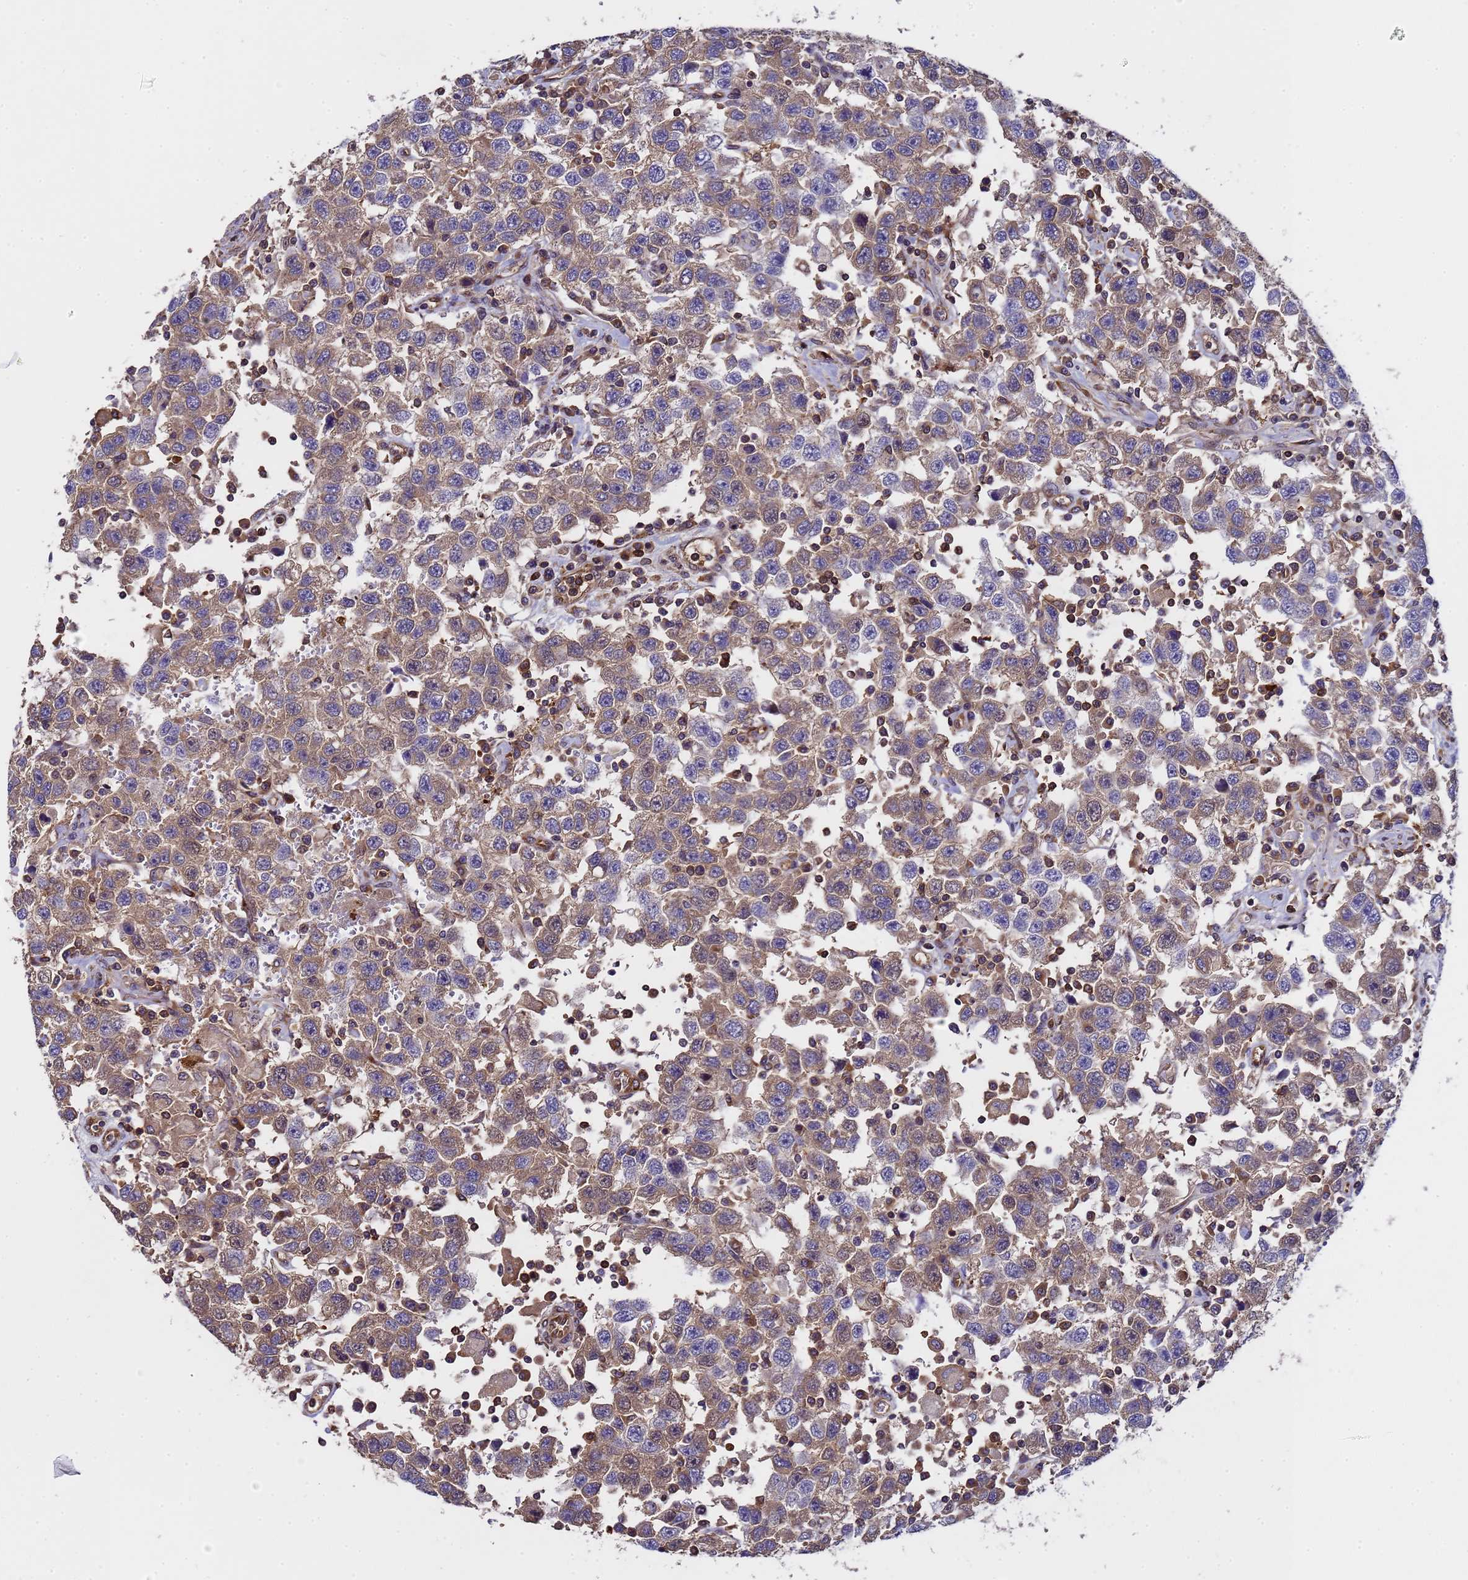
{"staining": {"intensity": "moderate", "quantity": "25%-75%", "location": "cytoplasmic/membranous"}, "tissue": "testis cancer", "cell_type": "Tumor cells", "image_type": "cancer", "snomed": [{"axis": "morphology", "description": "Seminoma, NOS"}, {"axis": "topography", "description": "Testis"}], "caption": "Seminoma (testis) stained with immunohistochemistry (IHC) displays moderate cytoplasmic/membranous positivity in approximately 25%-75% of tumor cells.", "gene": "MOCS1", "patient": {"sex": "male", "age": 41}}